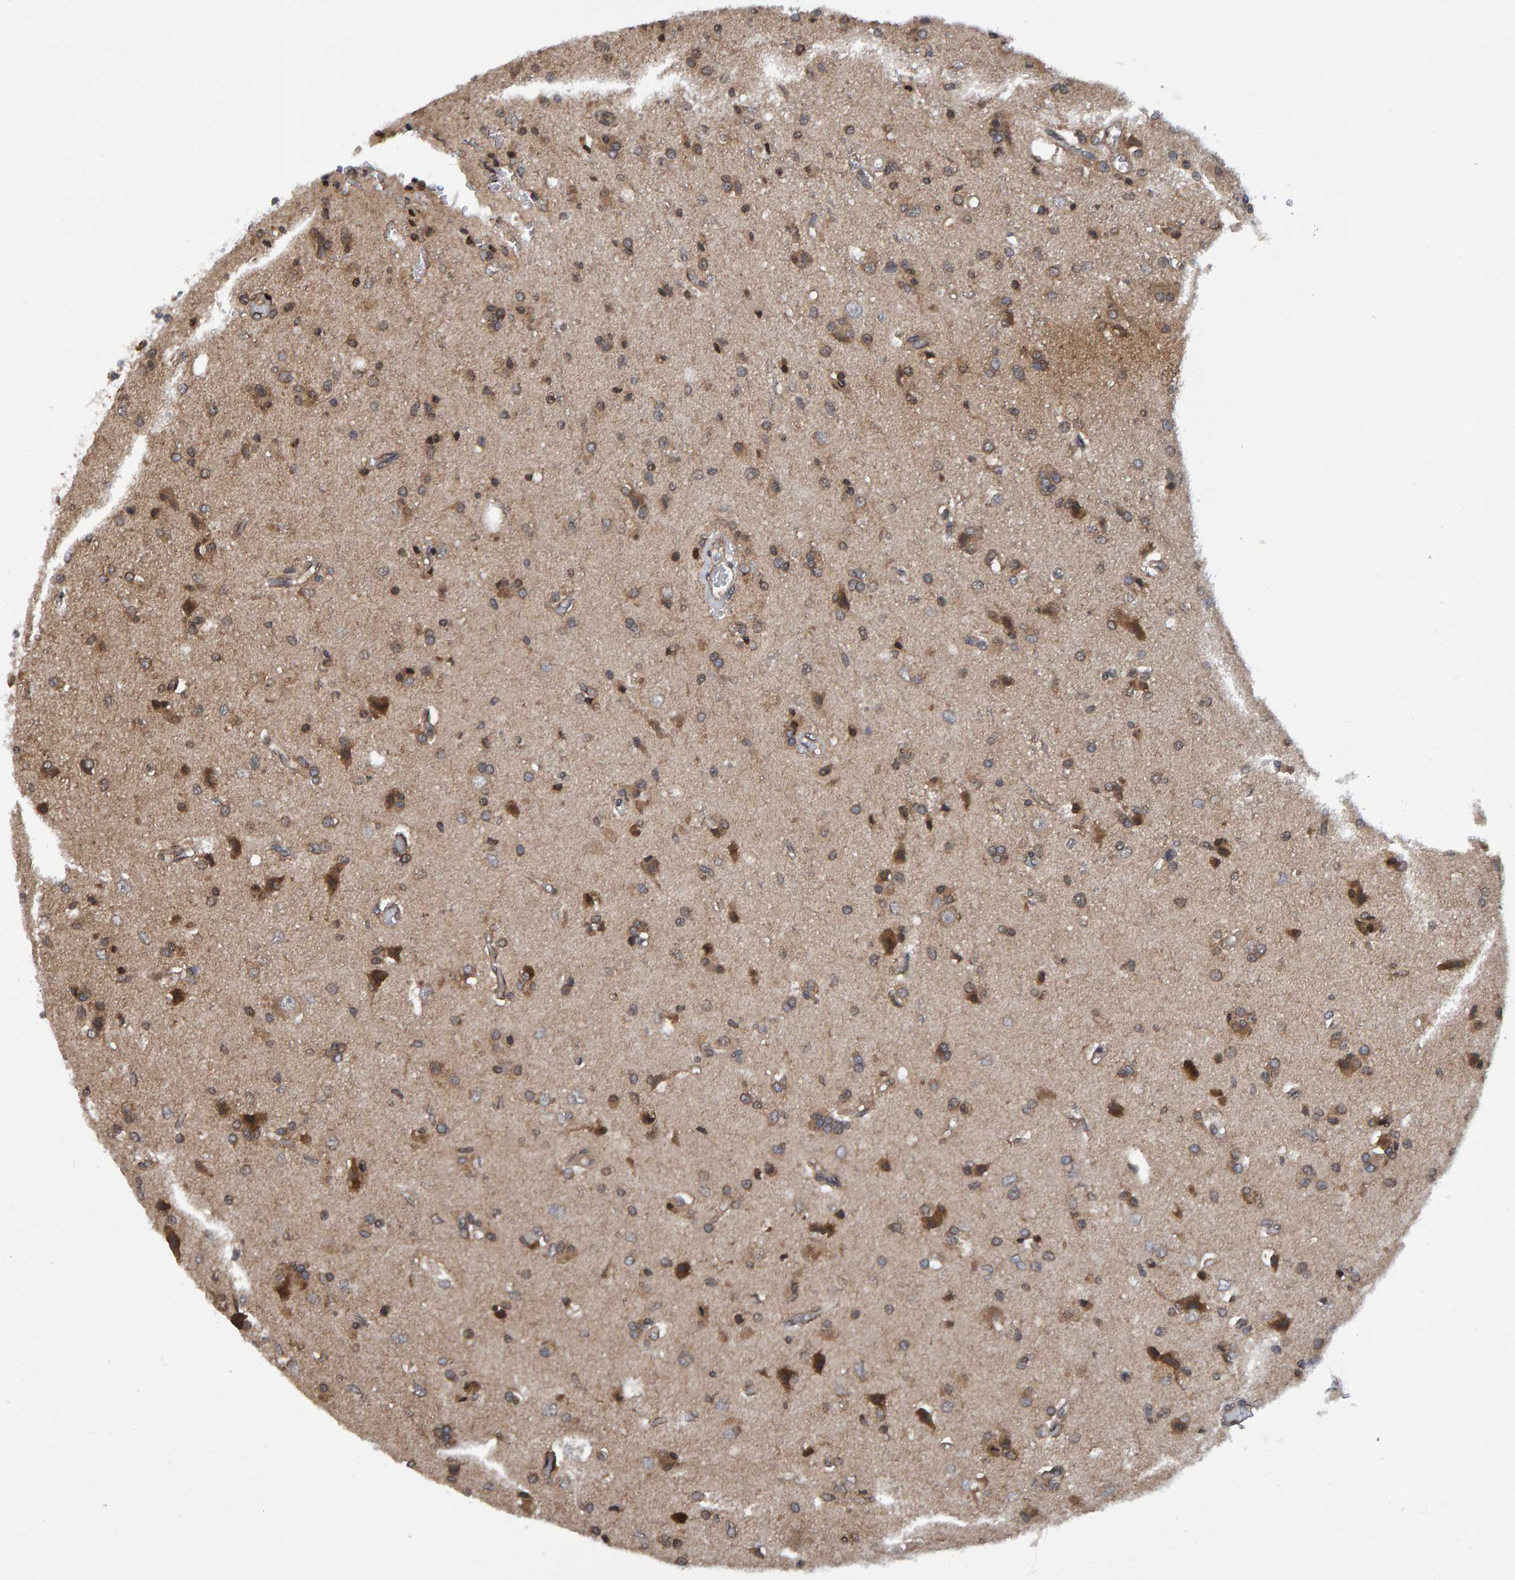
{"staining": {"intensity": "moderate", "quantity": ">75%", "location": "cytoplasmic/membranous"}, "tissue": "glioma", "cell_type": "Tumor cells", "image_type": "cancer", "snomed": [{"axis": "morphology", "description": "Glioma, malignant, High grade"}, {"axis": "topography", "description": "Brain"}], "caption": "High-grade glioma (malignant) stained with immunohistochemistry (IHC) reveals moderate cytoplasmic/membranous positivity in approximately >75% of tumor cells.", "gene": "GAB2", "patient": {"sex": "male", "age": 47}}